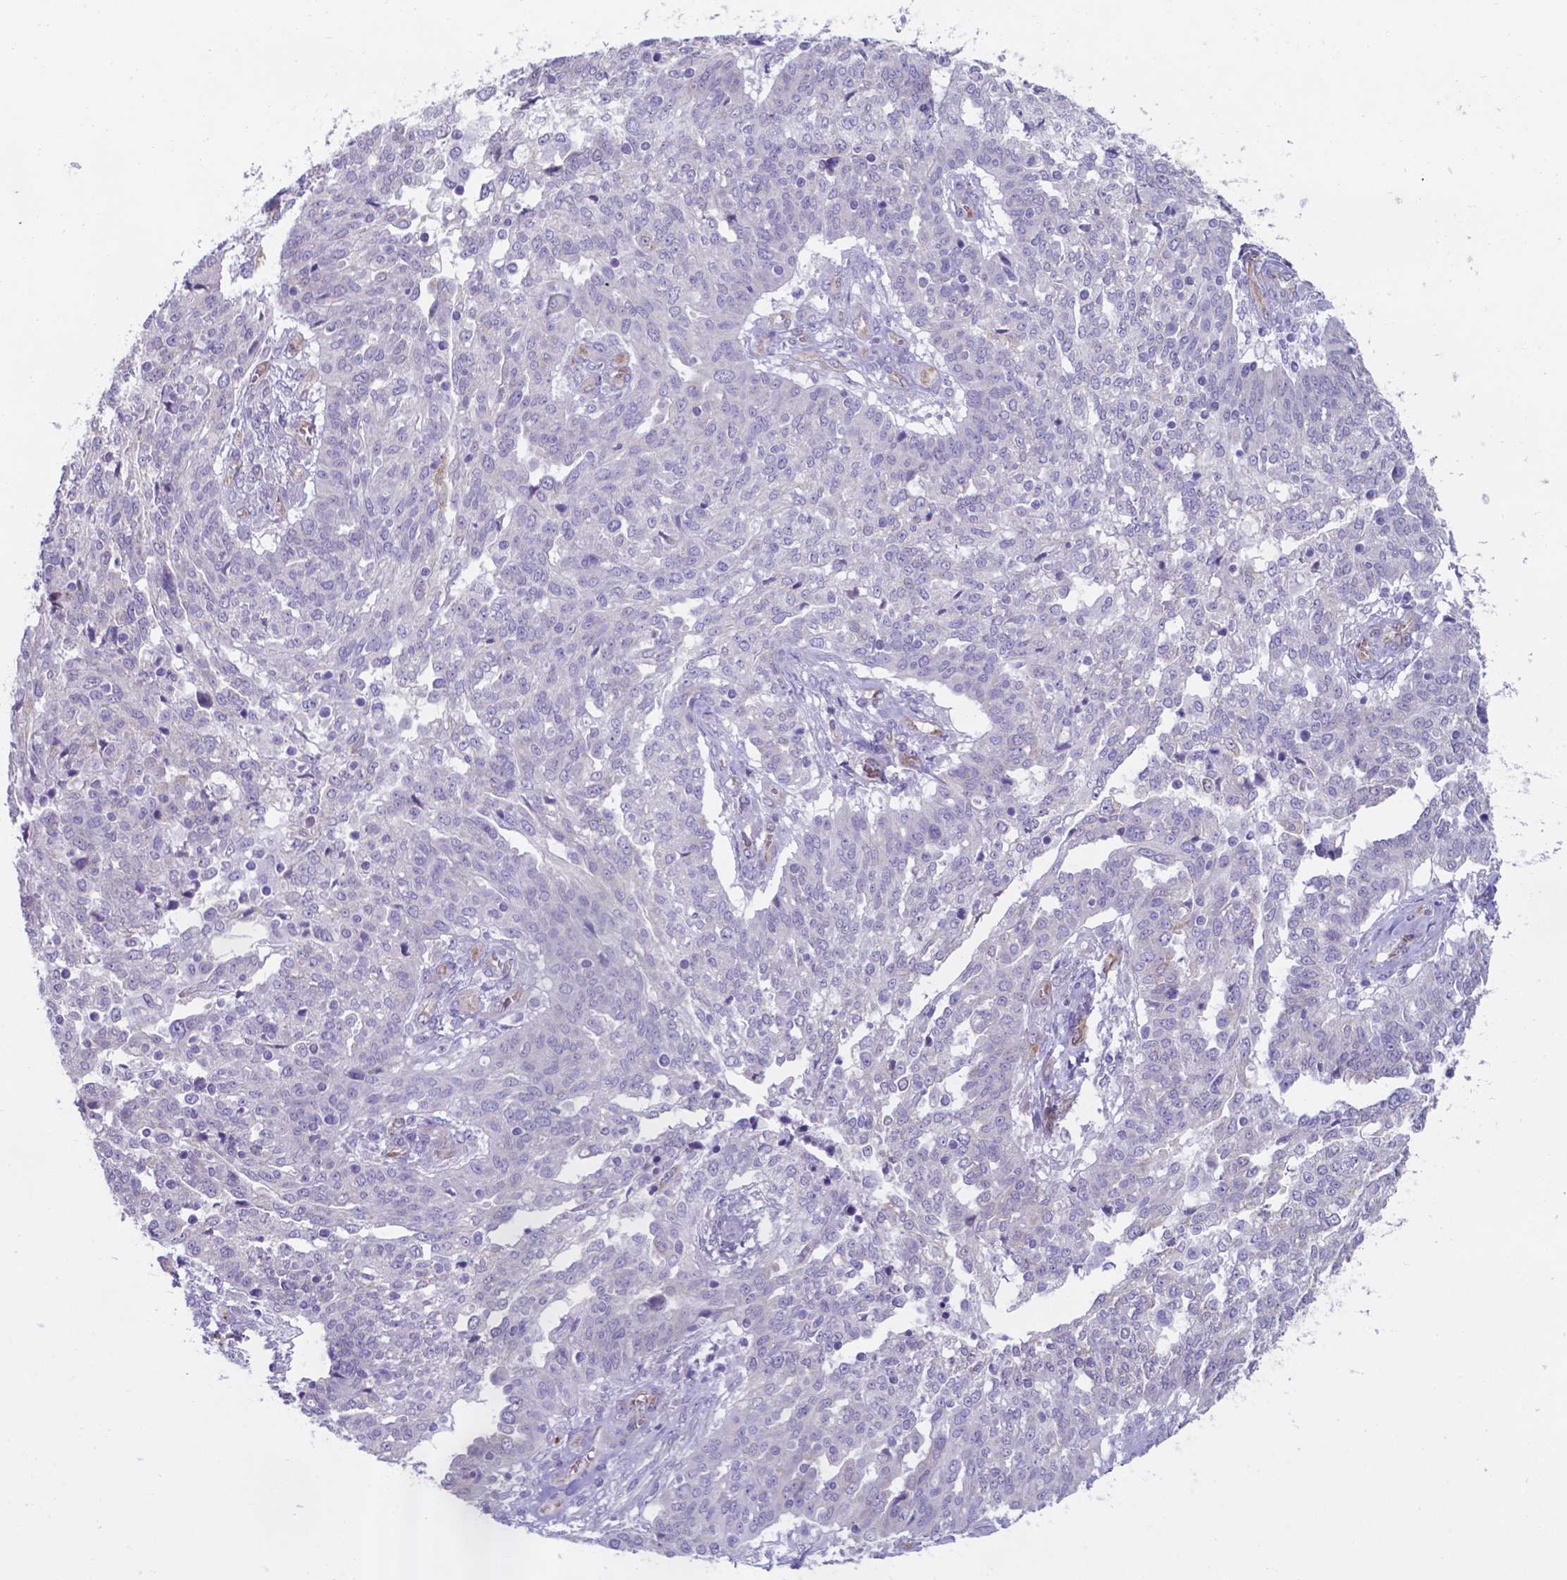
{"staining": {"intensity": "negative", "quantity": "none", "location": "none"}, "tissue": "ovarian cancer", "cell_type": "Tumor cells", "image_type": "cancer", "snomed": [{"axis": "morphology", "description": "Cystadenocarcinoma, serous, NOS"}, {"axis": "topography", "description": "Ovary"}], "caption": "Tumor cells are negative for brown protein staining in ovarian cancer (serous cystadenocarcinoma).", "gene": "UBE2J1", "patient": {"sex": "female", "age": 67}}